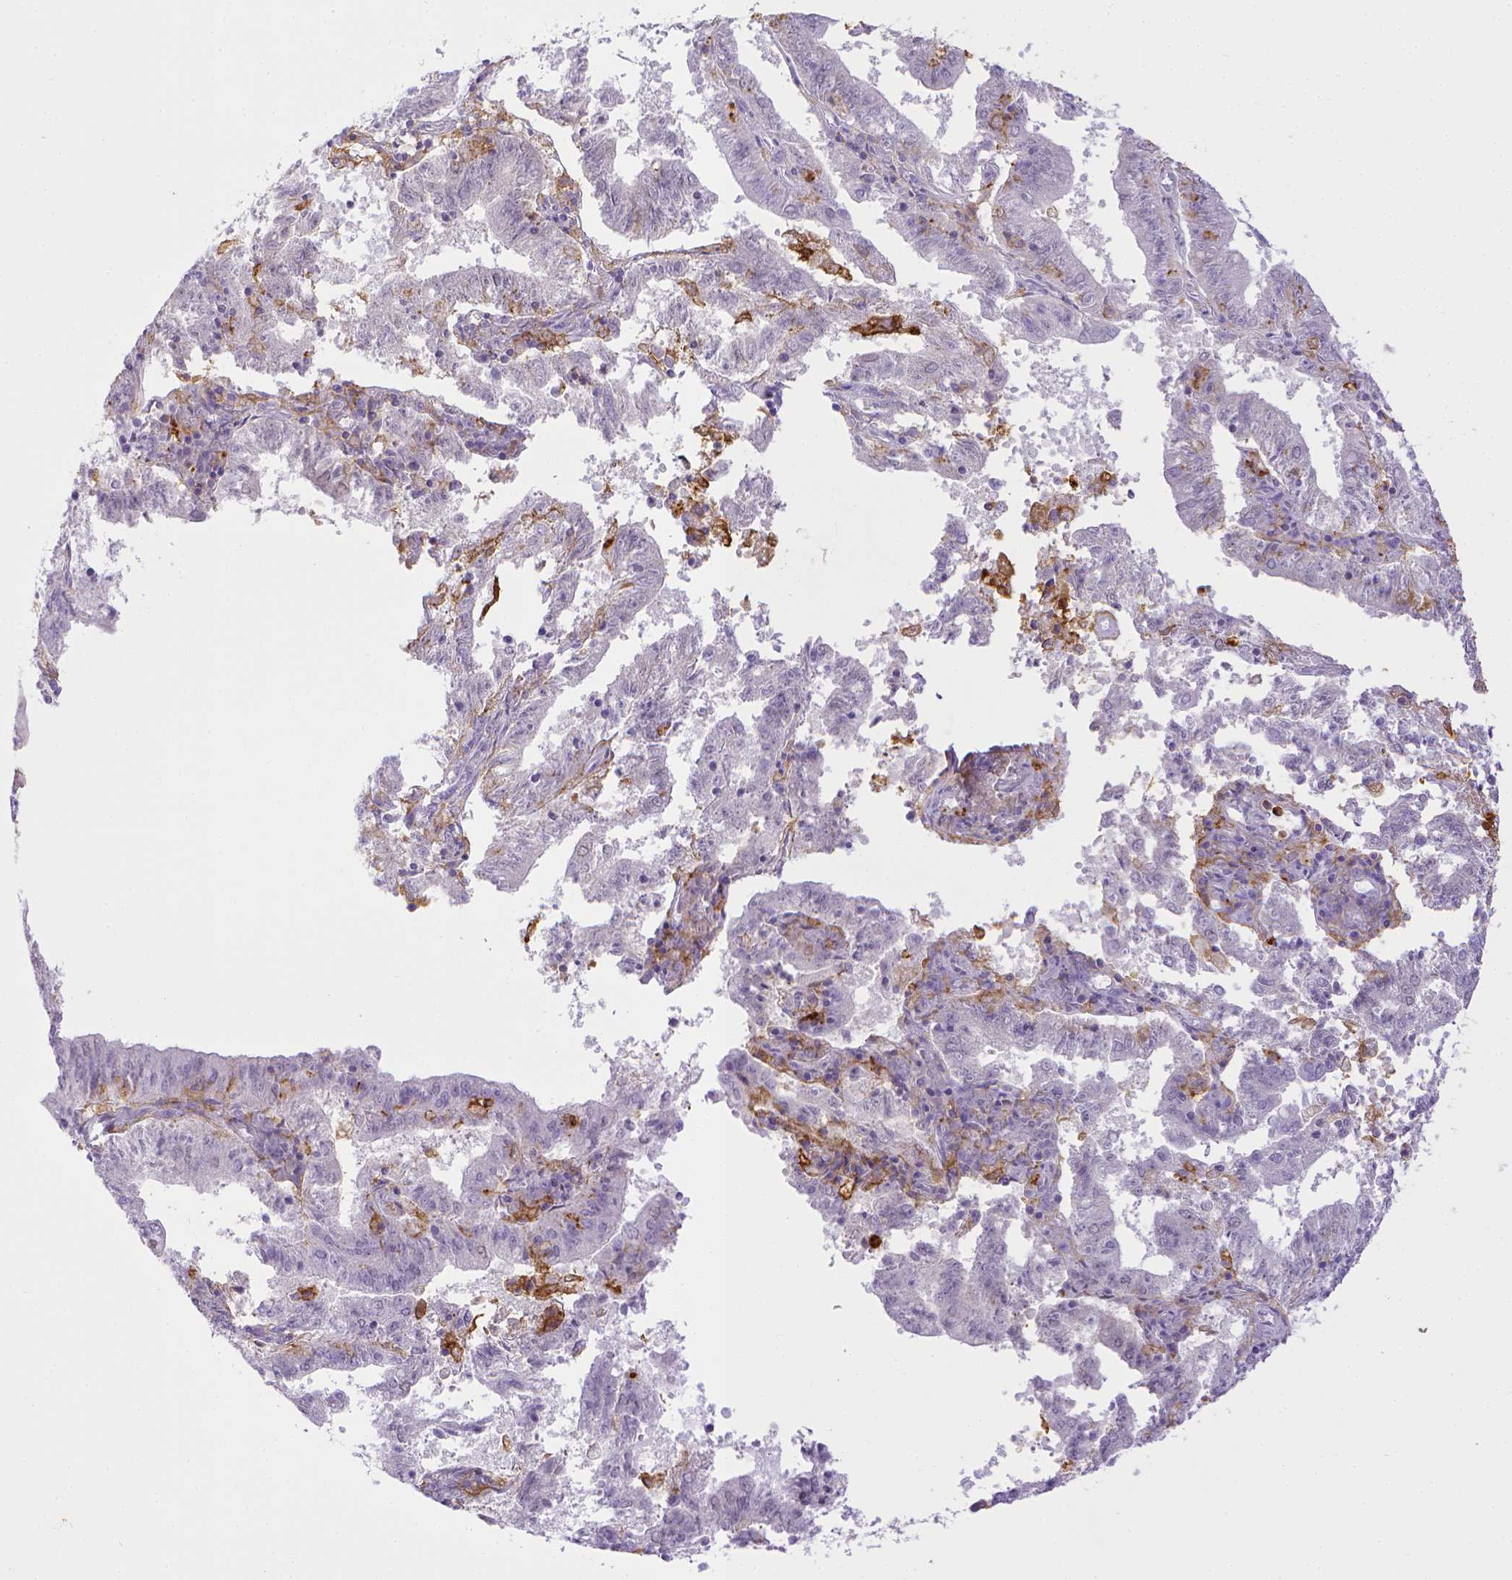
{"staining": {"intensity": "negative", "quantity": "none", "location": "none"}, "tissue": "endometrial cancer", "cell_type": "Tumor cells", "image_type": "cancer", "snomed": [{"axis": "morphology", "description": "Adenocarcinoma, NOS"}, {"axis": "topography", "description": "Endometrium"}], "caption": "Immunohistochemical staining of human endometrial cancer displays no significant positivity in tumor cells.", "gene": "ITGAM", "patient": {"sex": "female", "age": 82}}